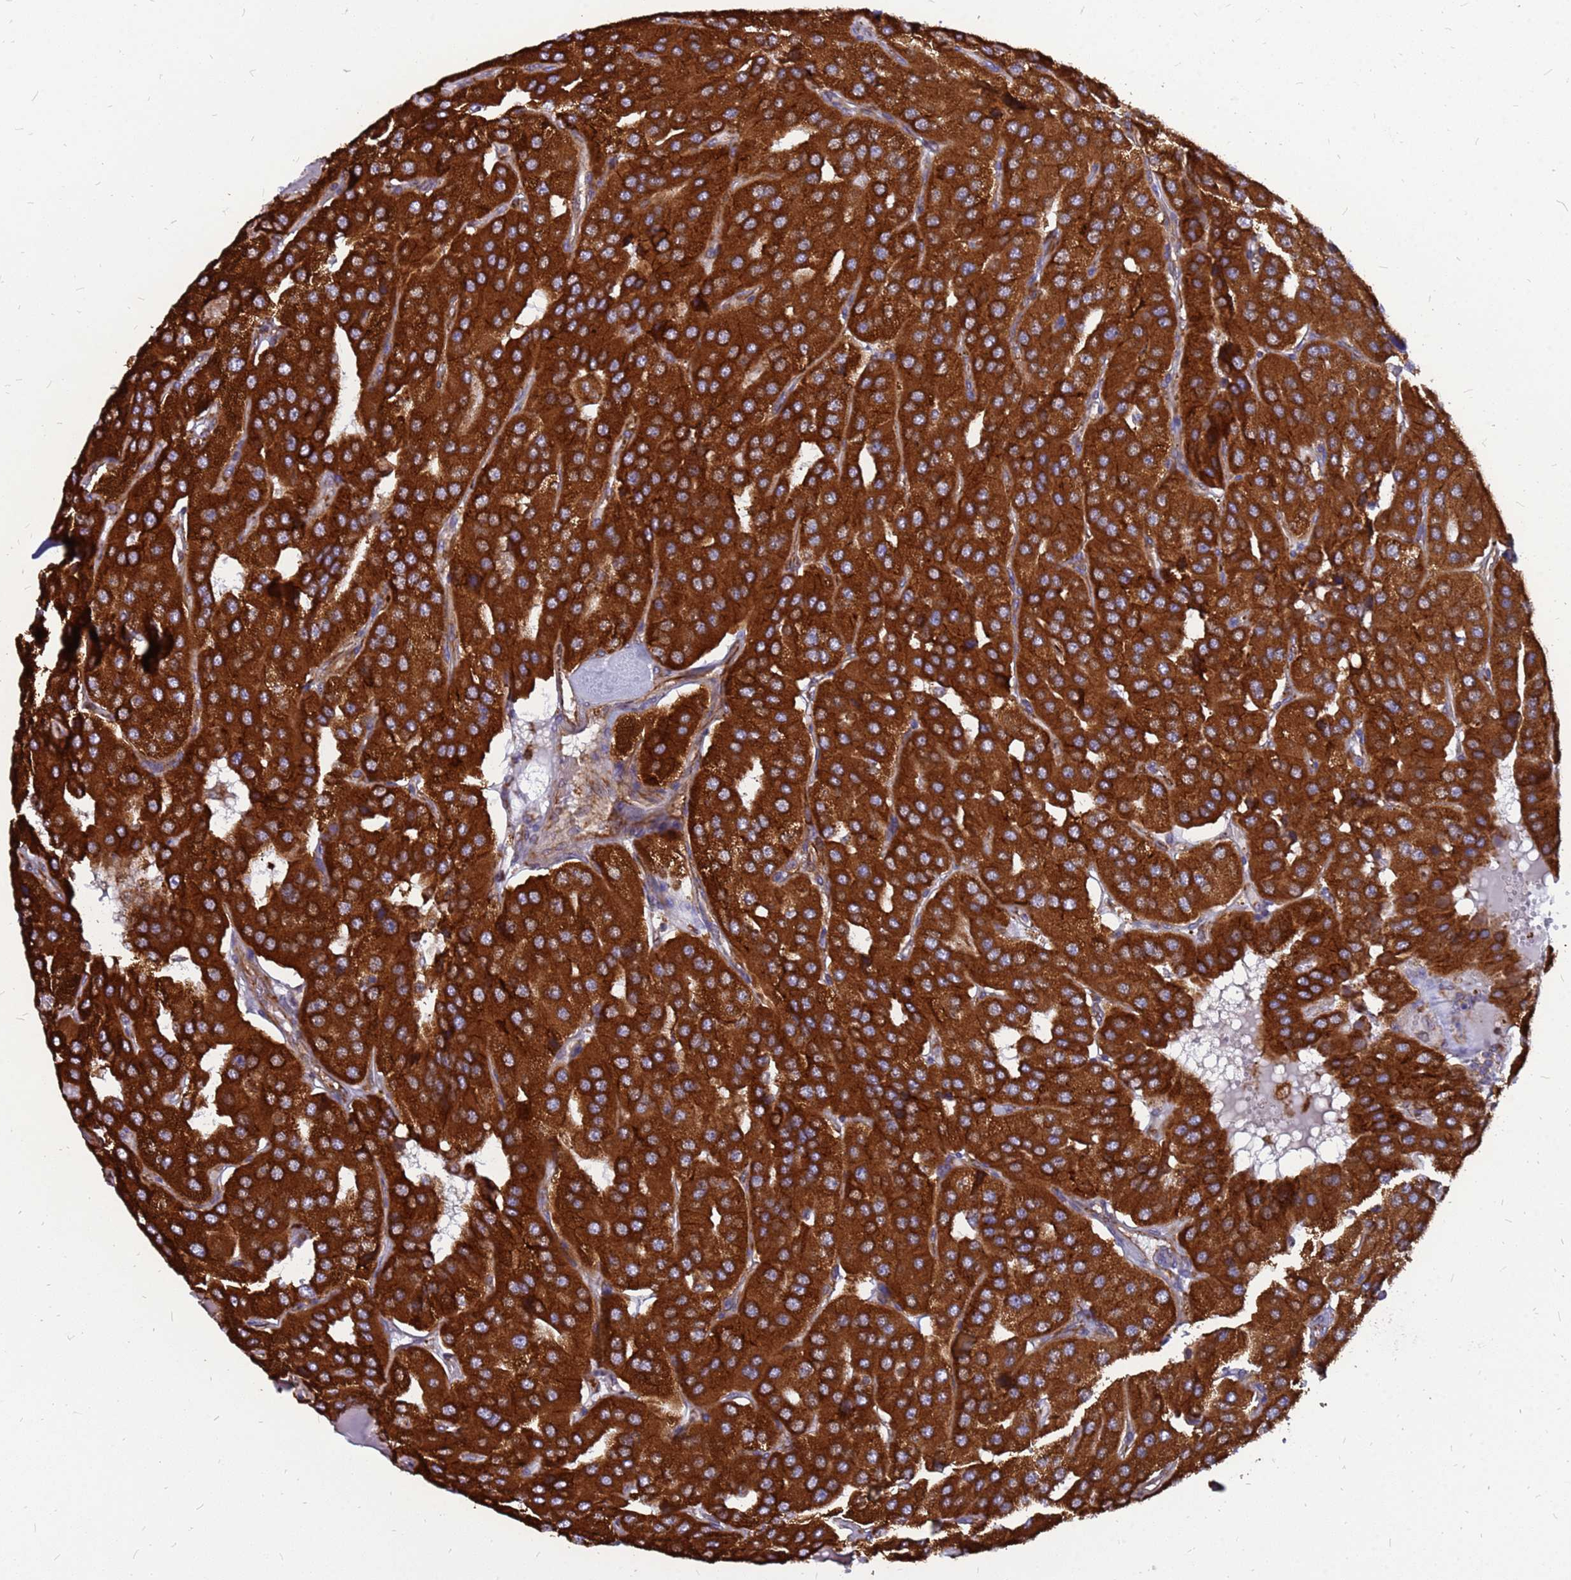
{"staining": {"intensity": "strong", "quantity": ">75%", "location": "cytoplasmic/membranous"}, "tissue": "parathyroid gland", "cell_type": "Glandular cells", "image_type": "normal", "snomed": [{"axis": "morphology", "description": "Normal tissue, NOS"}, {"axis": "morphology", "description": "Adenoma, NOS"}, {"axis": "topography", "description": "Parathyroid gland"}], "caption": "Parathyroid gland stained with DAB (3,3'-diaminobenzidine) immunohistochemistry demonstrates high levels of strong cytoplasmic/membranous positivity in about >75% of glandular cells. Nuclei are stained in blue.", "gene": "RPL8", "patient": {"sex": "female", "age": 86}}